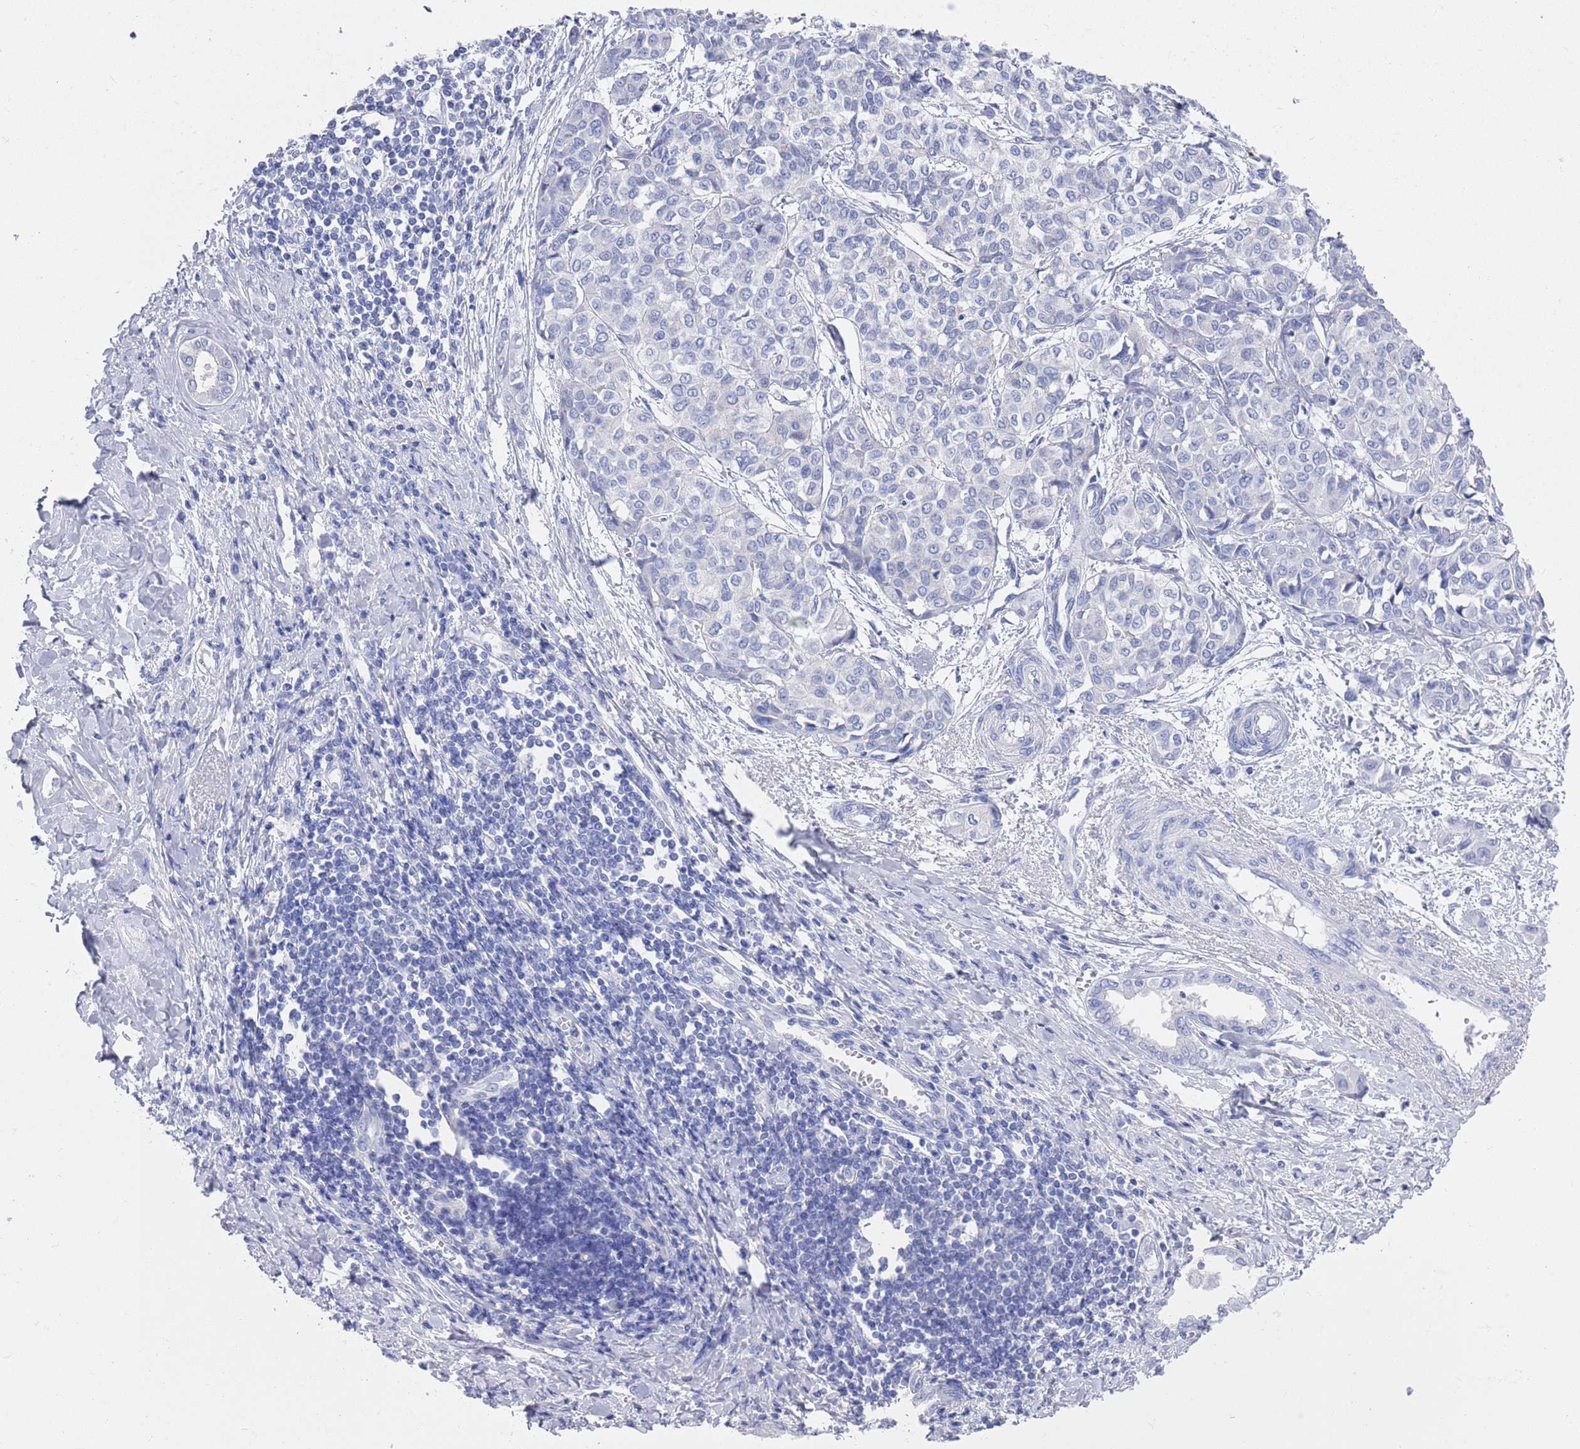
{"staining": {"intensity": "negative", "quantity": "none", "location": "none"}, "tissue": "liver cancer", "cell_type": "Tumor cells", "image_type": "cancer", "snomed": [{"axis": "morphology", "description": "Cholangiocarcinoma"}, {"axis": "topography", "description": "Liver"}], "caption": "Cholangiocarcinoma (liver) stained for a protein using immunohistochemistry (IHC) reveals no staining tumor cells.", "gene": "MTMR2", "patient": {"sex": "female", "age": 77}}